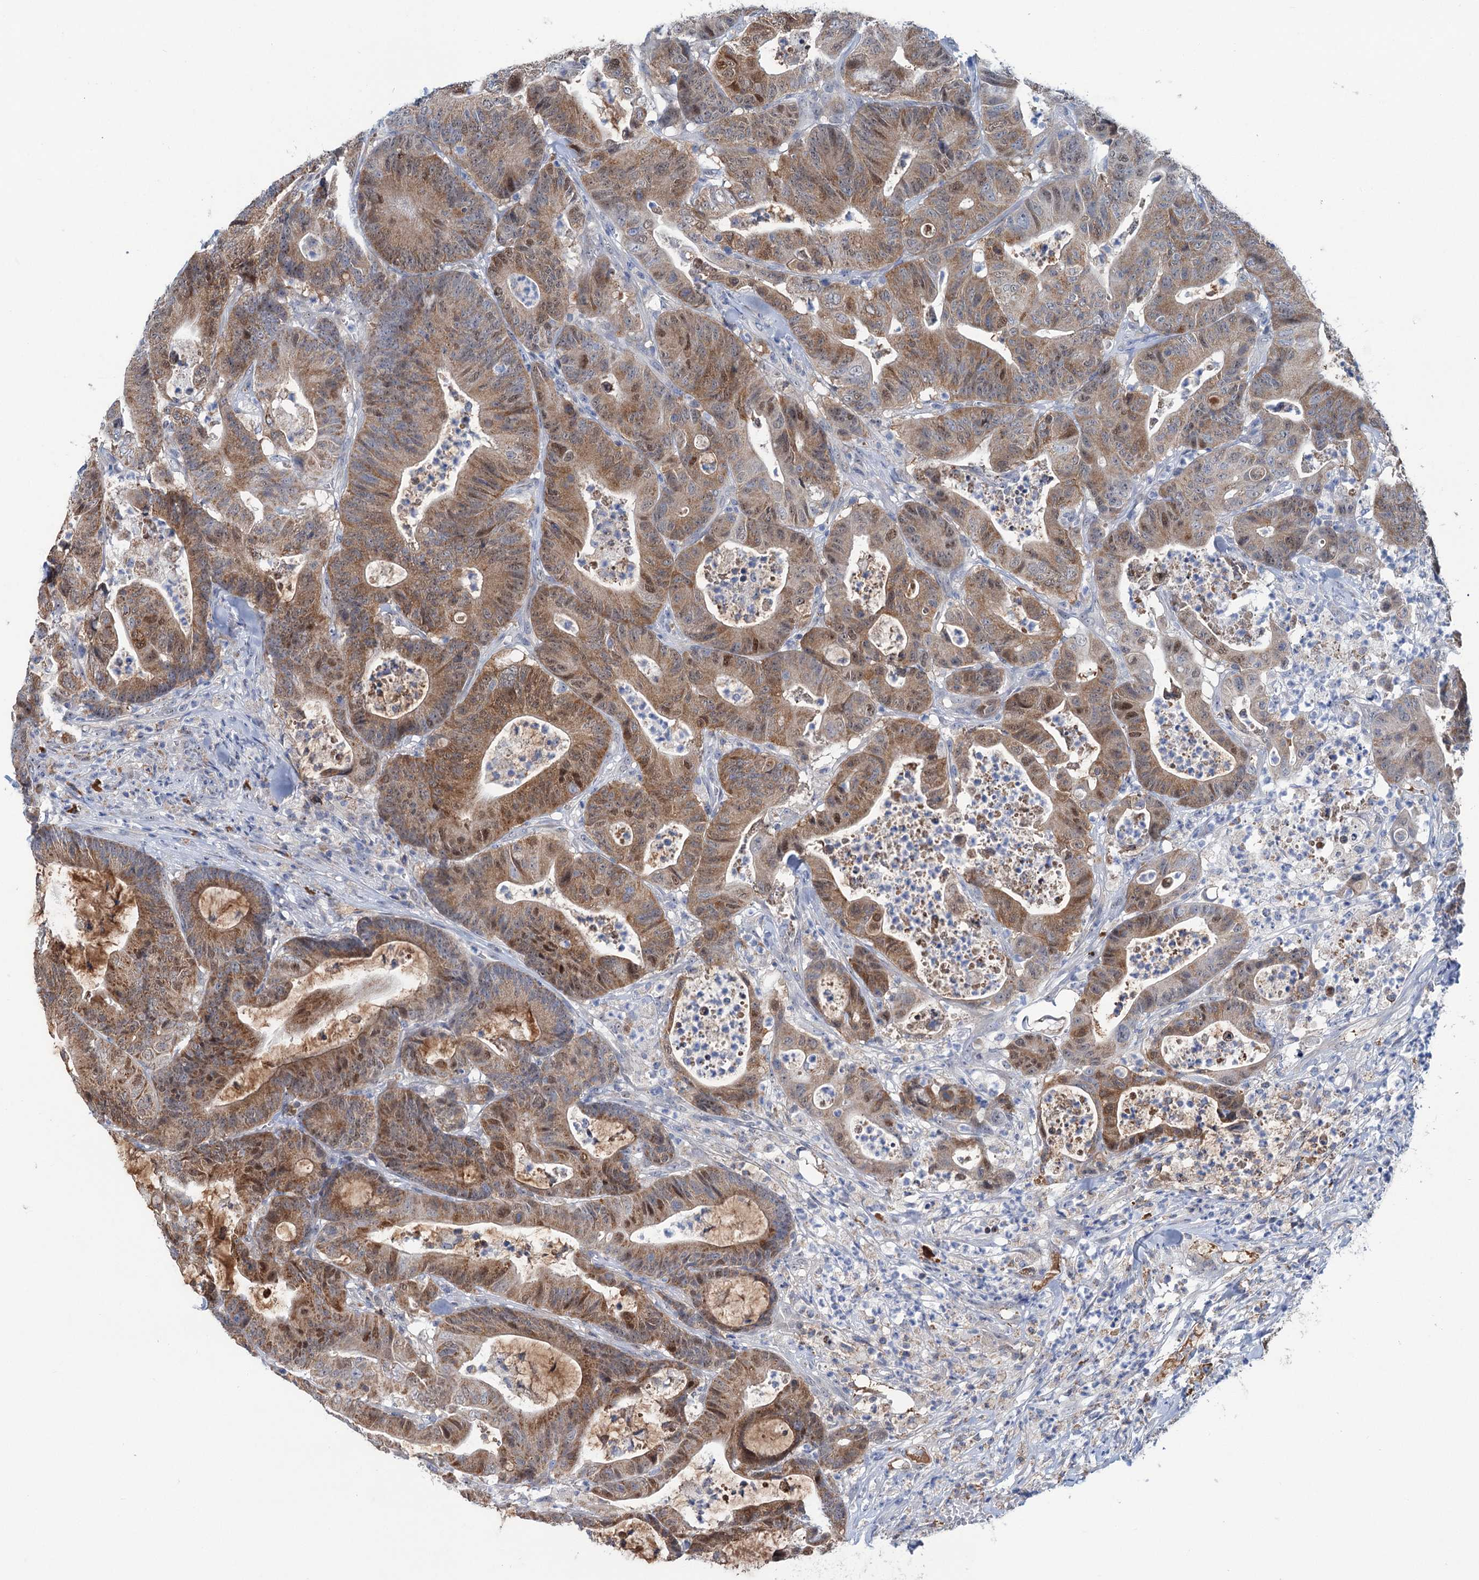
{"staining": {"intensity": "moderate", "quantity": ">75%", "location": "cytoplasmic/membranous,nuclear"}, "tissue": "colorectal cancer", "cell_type": "Tumor cells", "image_type": "cancer", "snomed": [{"axis": "morphology", "description": "Adenocarcinoma, NOS"}, {"axis": "topography", "description": "Colon"}], "caption": "This micrograph reveals immunohistochemistry staining of colorectal adenocarcinoma, with medium moderate cytoplasmic/membranous and nuclear expression in approximately >75% of tumor cells.", "gene": "LPIN1", "patient": {"sex": "female", "age": 84}}